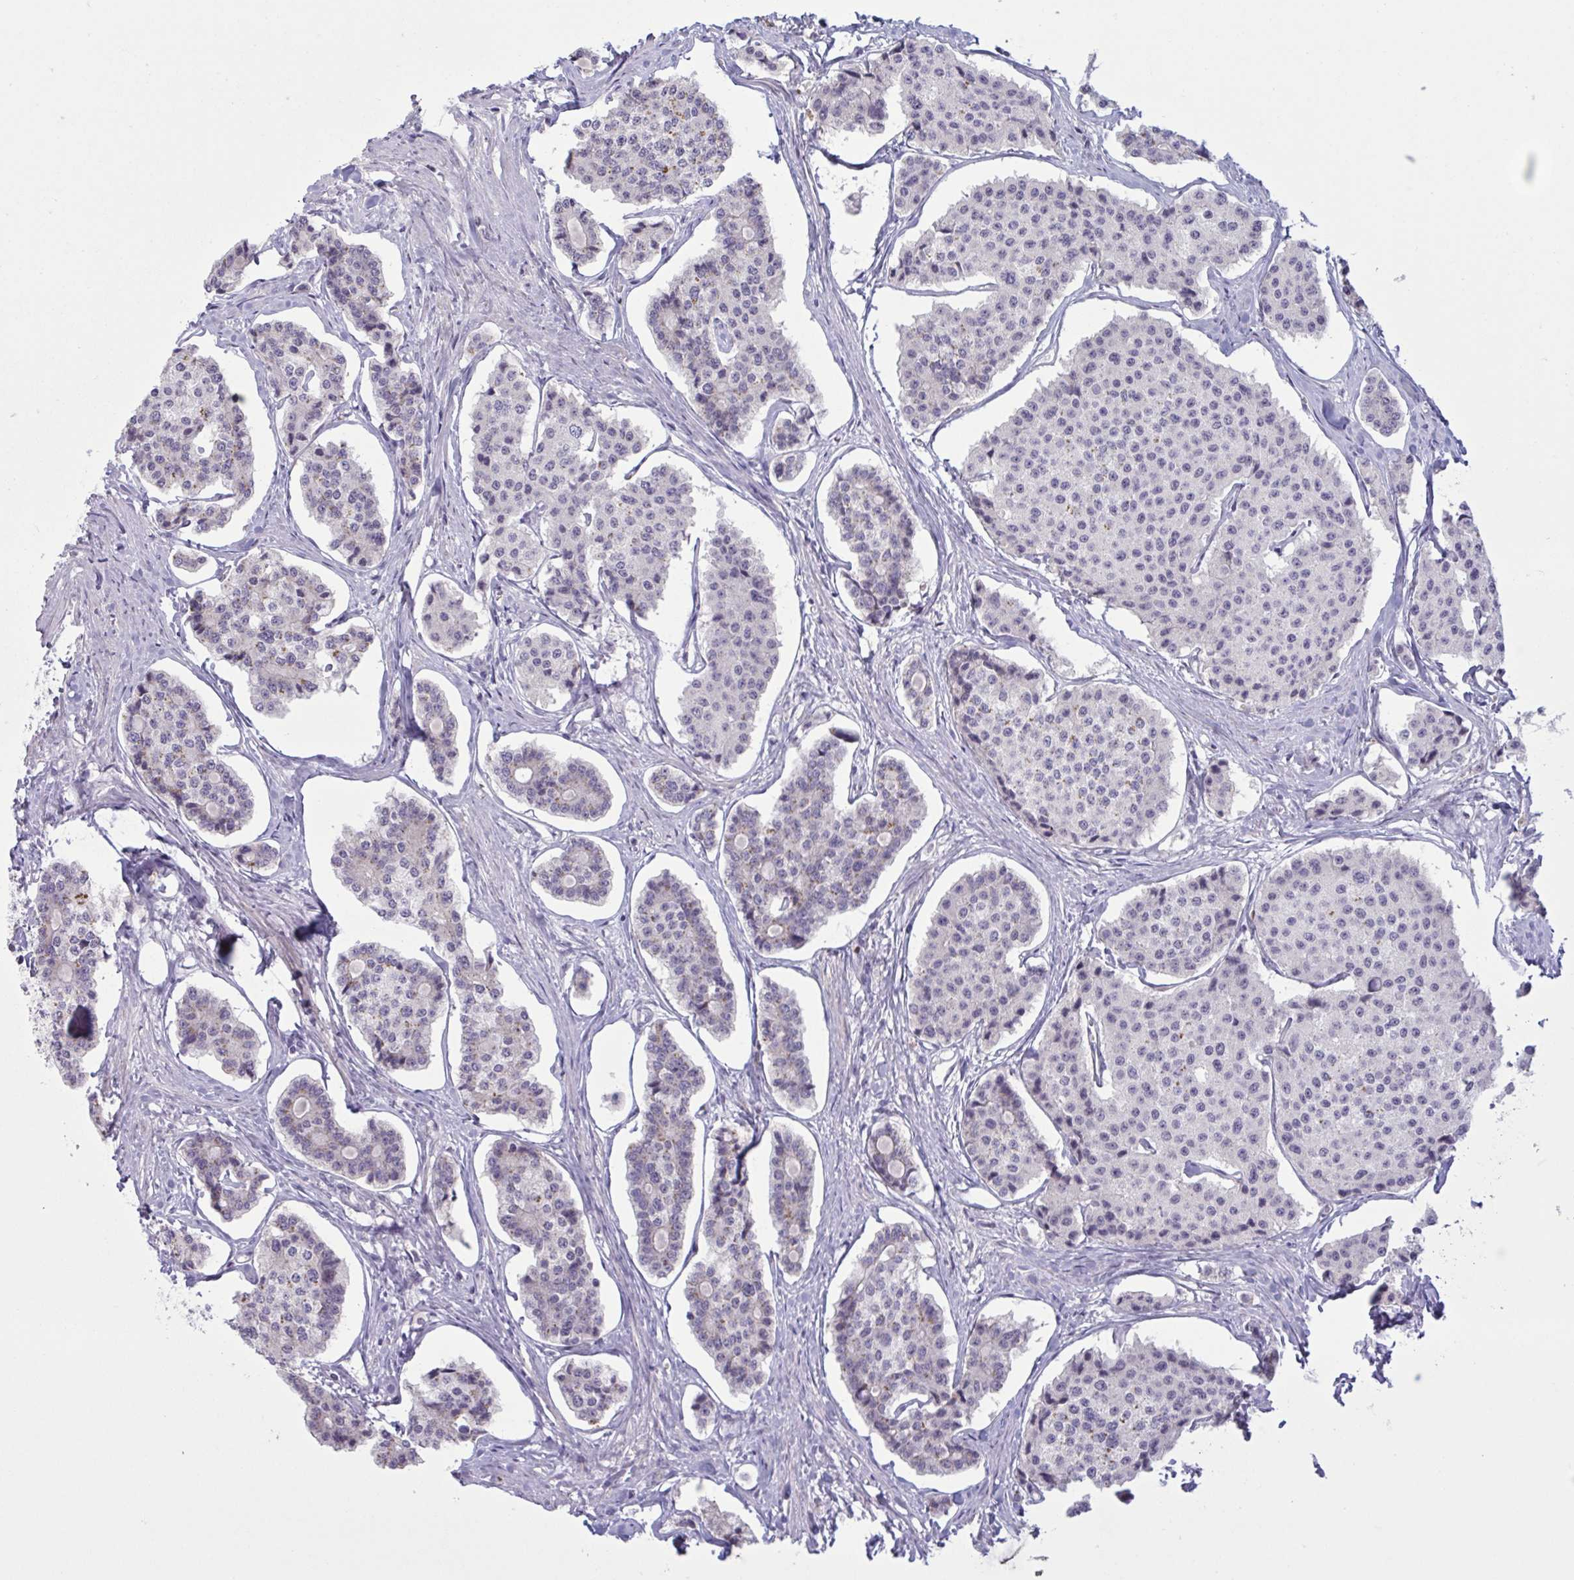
{"staining": {"intensity": "negative", "quantity": "none", "location": "none"}, "tissue": "carcinoid", "cell_type": "Tumor cells", "image_type": "cancer", "snomed": [{"axis": "morphology", "description": "Carcinoid, malignant, NOS"}, {"axis": "topography", "description": "Small intestine"}], "caption": "High magnification brightfield microscopy of carcinoid stained with DAB (brown) and counterstained with hematoxylin (blue): tumor cells show no significant positivity. Nuclei are stained in blue.", "gene": "RFPL4B", "patient": {"sex": "female", "age": 65}}